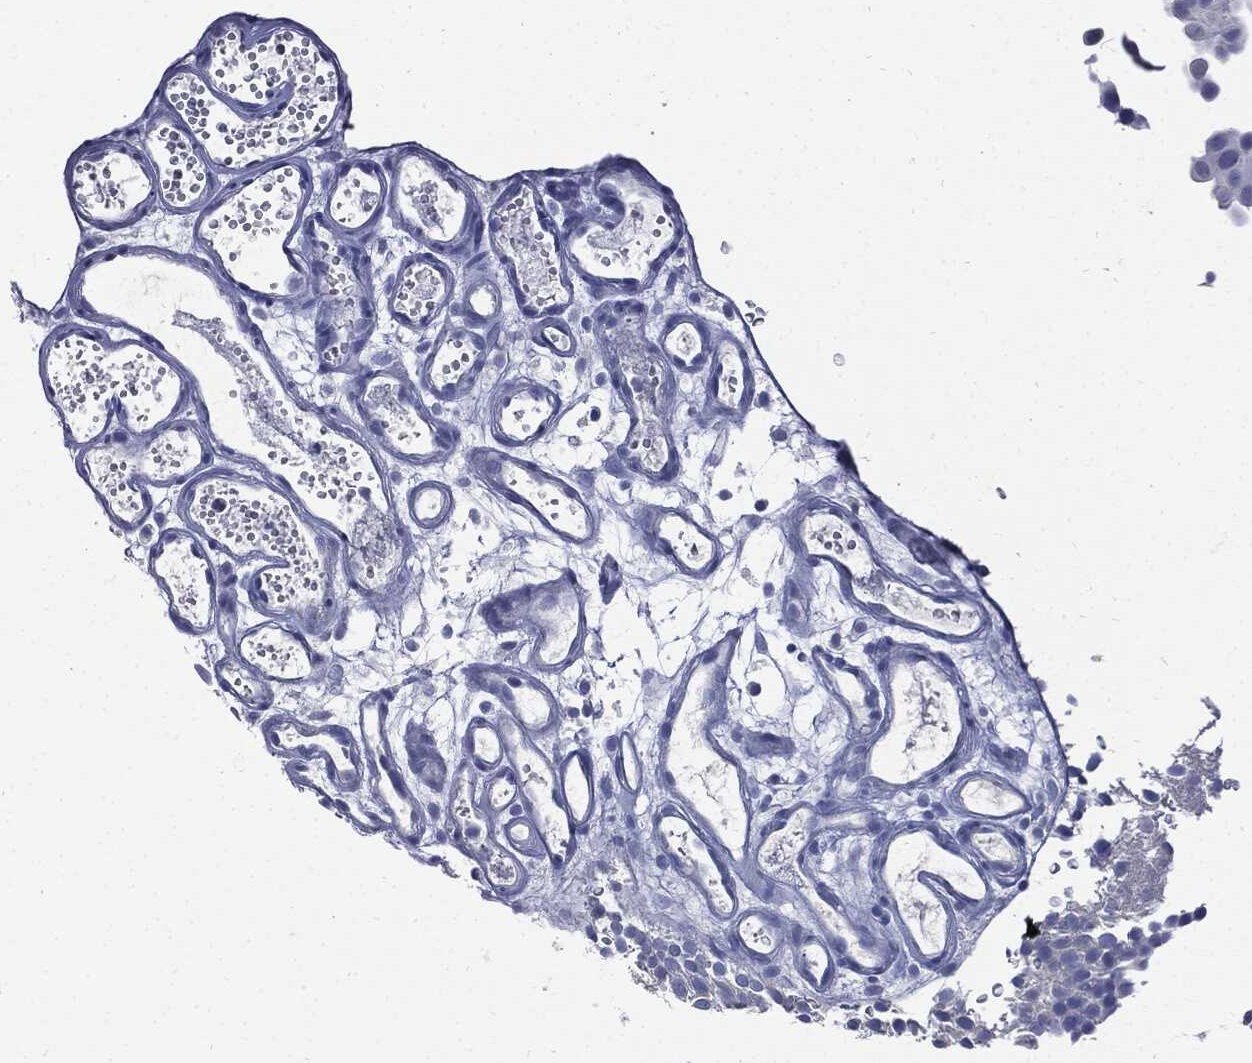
{"staining": {"intensity": "negative", "quantity": "none", "location": "none"}, "tissue": "urothelial cancer", "cell_type": "Tumor cells", "image_type": "cancer", "snomed": [{"axis": "morphology", "description": "Urothelial carcinoma, Low grade"}, {"axis": "topography", "description": "Urinary bladder"}], "caption": "This is a image of IHC staining of urothelial carcinoma (low-grade), which shows no expression in tumor cells.", "gene": "CPE", "patient": {"sex": "male", "age": 78}}